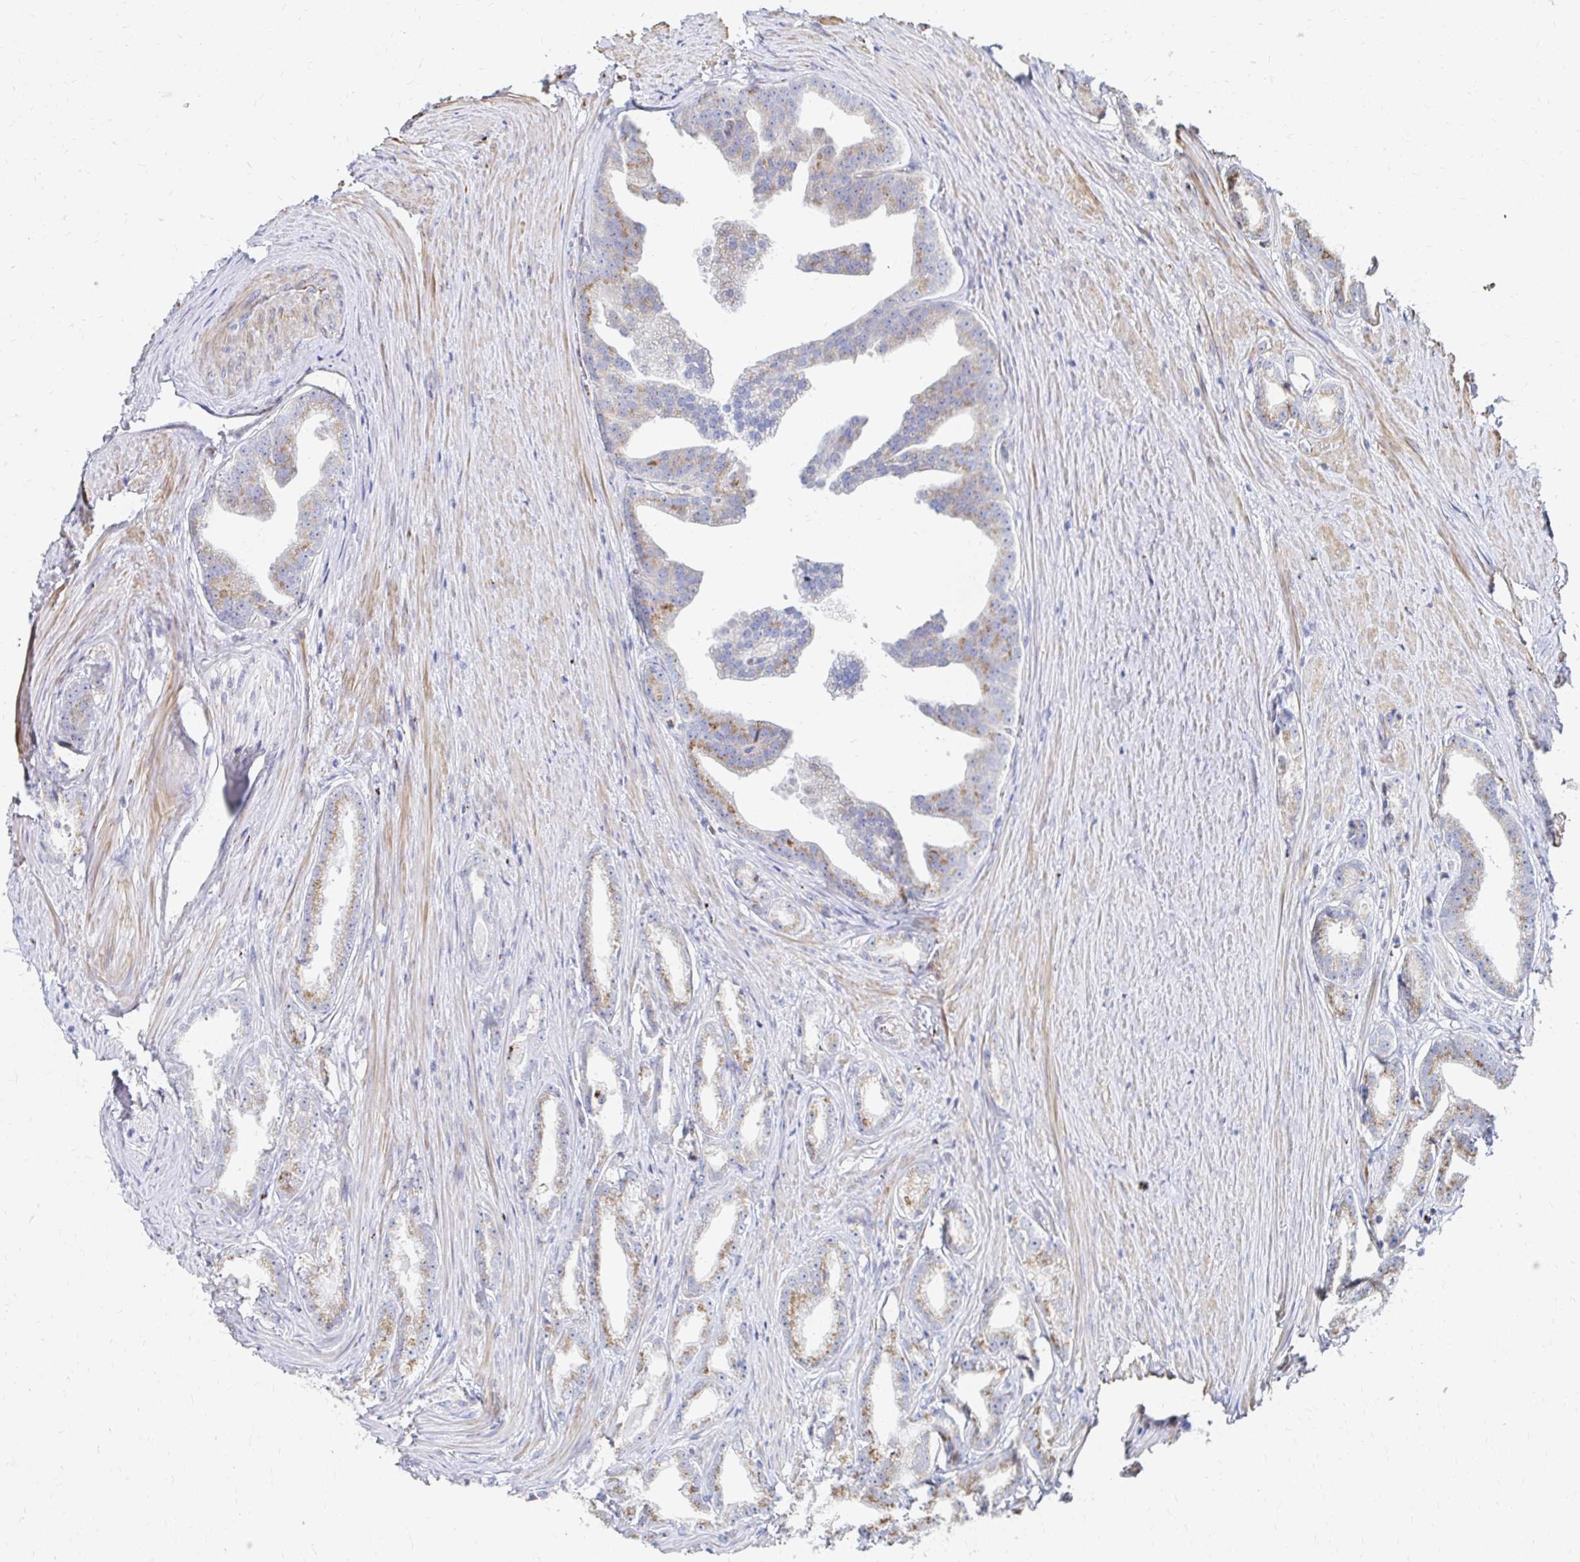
{"staining": {"intensity": "weak", "quantity": "25%-75%", "location": "cytoplasmic/membranous"}, "tissue": "prostate cancer", "cell_type": "Tumor cells", "image_type": "cancer", "snomed": [{"axis": "morphology", "description": "Adenocarcinoma, Low grade"}, {"axis": "topography", "description": "Prostate"}], "caption": "Immunohistochemical staining of low-grade adenocarcinoma (prostate) reveals weak cytoplasmic/membranous protein expression in about 25%-75% of tumor cells.", "gene": "MAN1A1", "patient": {"sex": "male", "age": 65}}